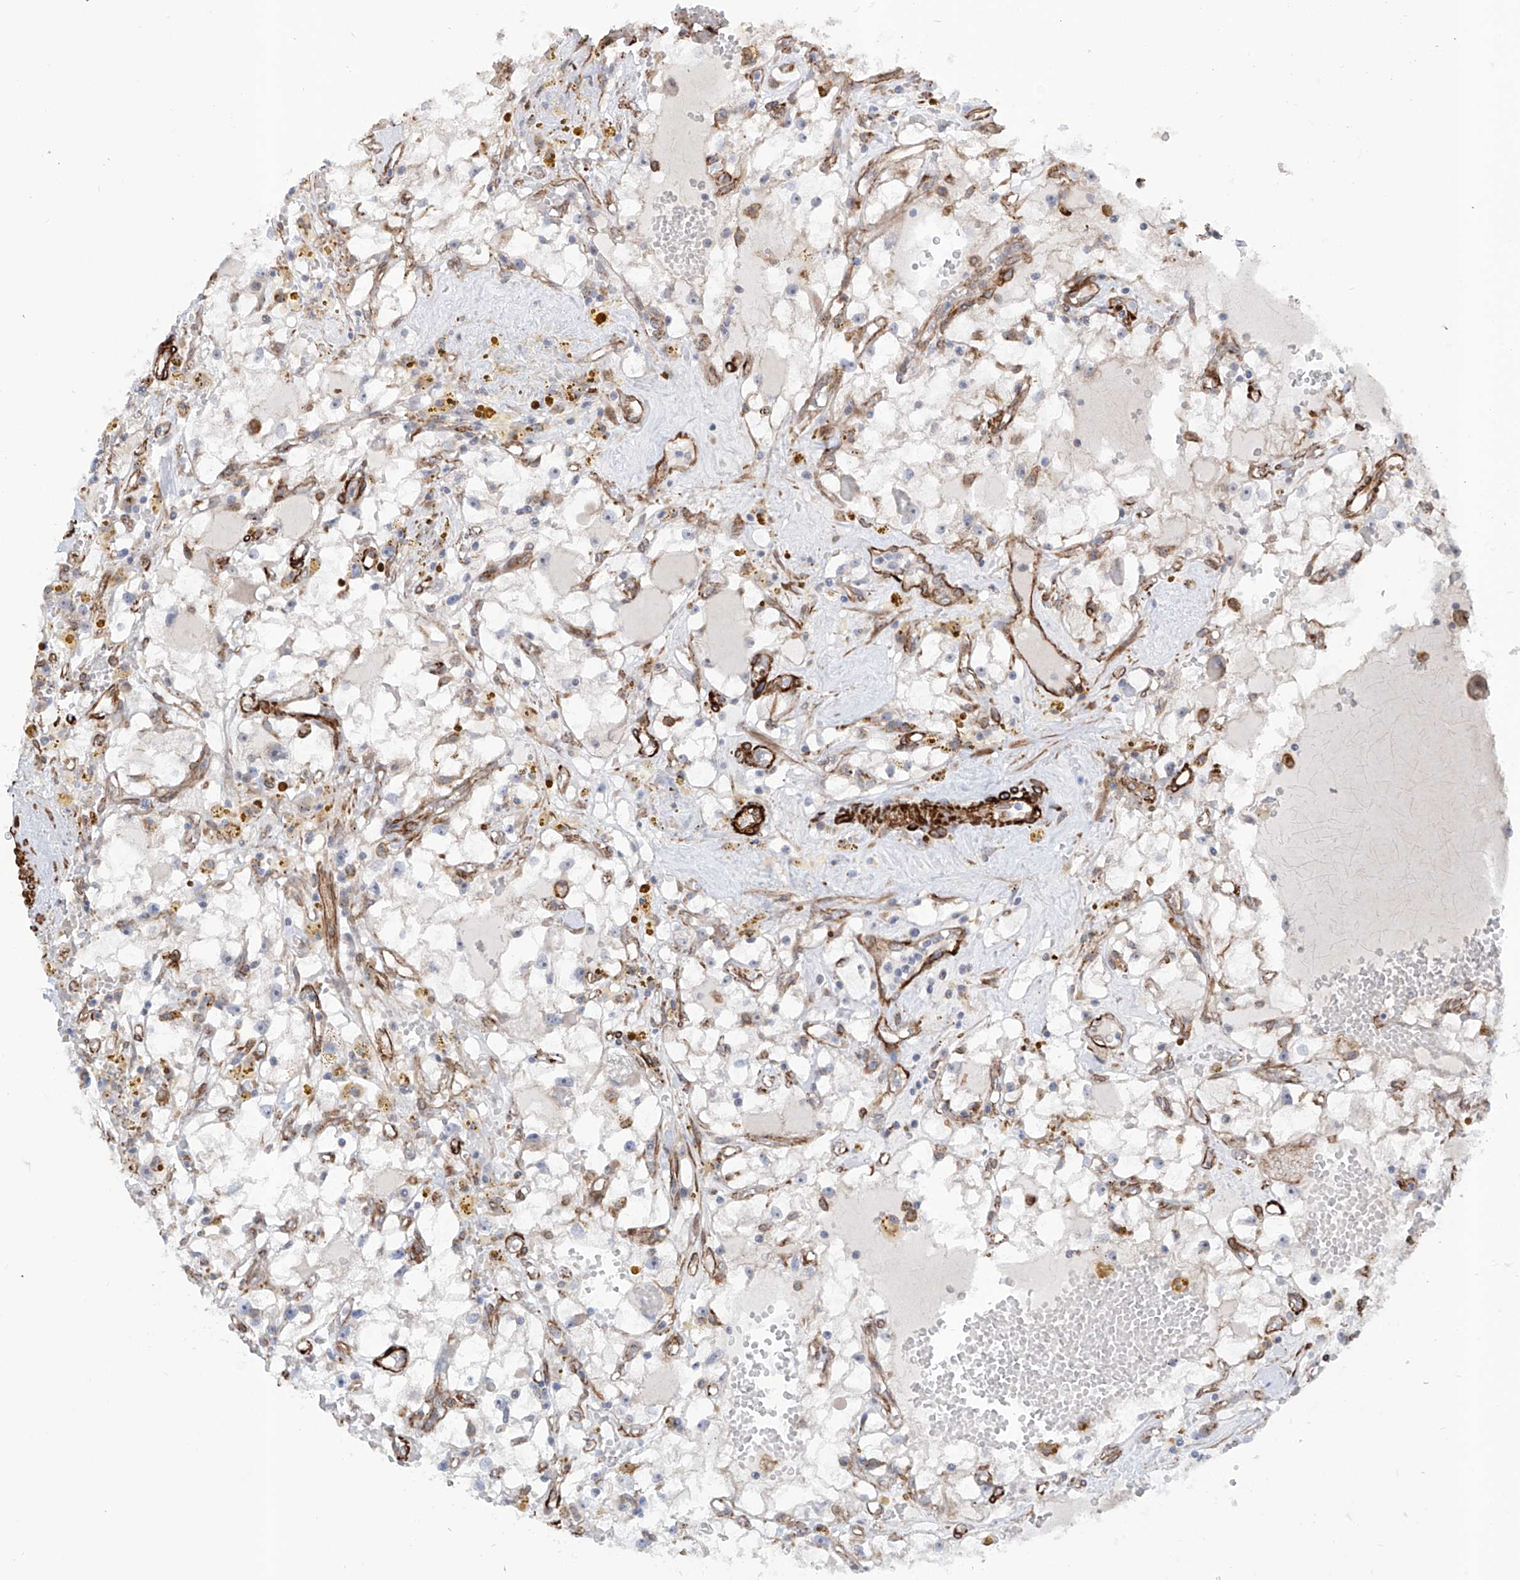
{"staining": {"intensity": "negative", "quantity": "none", "location": "none"}, "tissue": "renal cancer", "cell_type": "Tumor cells", "image_type": "cancer", "snomed": [{"axis": "morphology", "description": "Adenocarcinoma, NOS"}, {"axis": "topography", "description": "Kidney"}], "caption": "Protein analysis of renal adenocarcinoma displays no significant positivity in tumor cells. The staining was performed using DAB (3,3'-diaminobenzidine) to visualize the protein expression in brown, while the nuclei were stained in blue with hematoxylin (Magnification: 20x).", "gene": "ZNF490", "patient": {"sex": "male", "age": 56}}